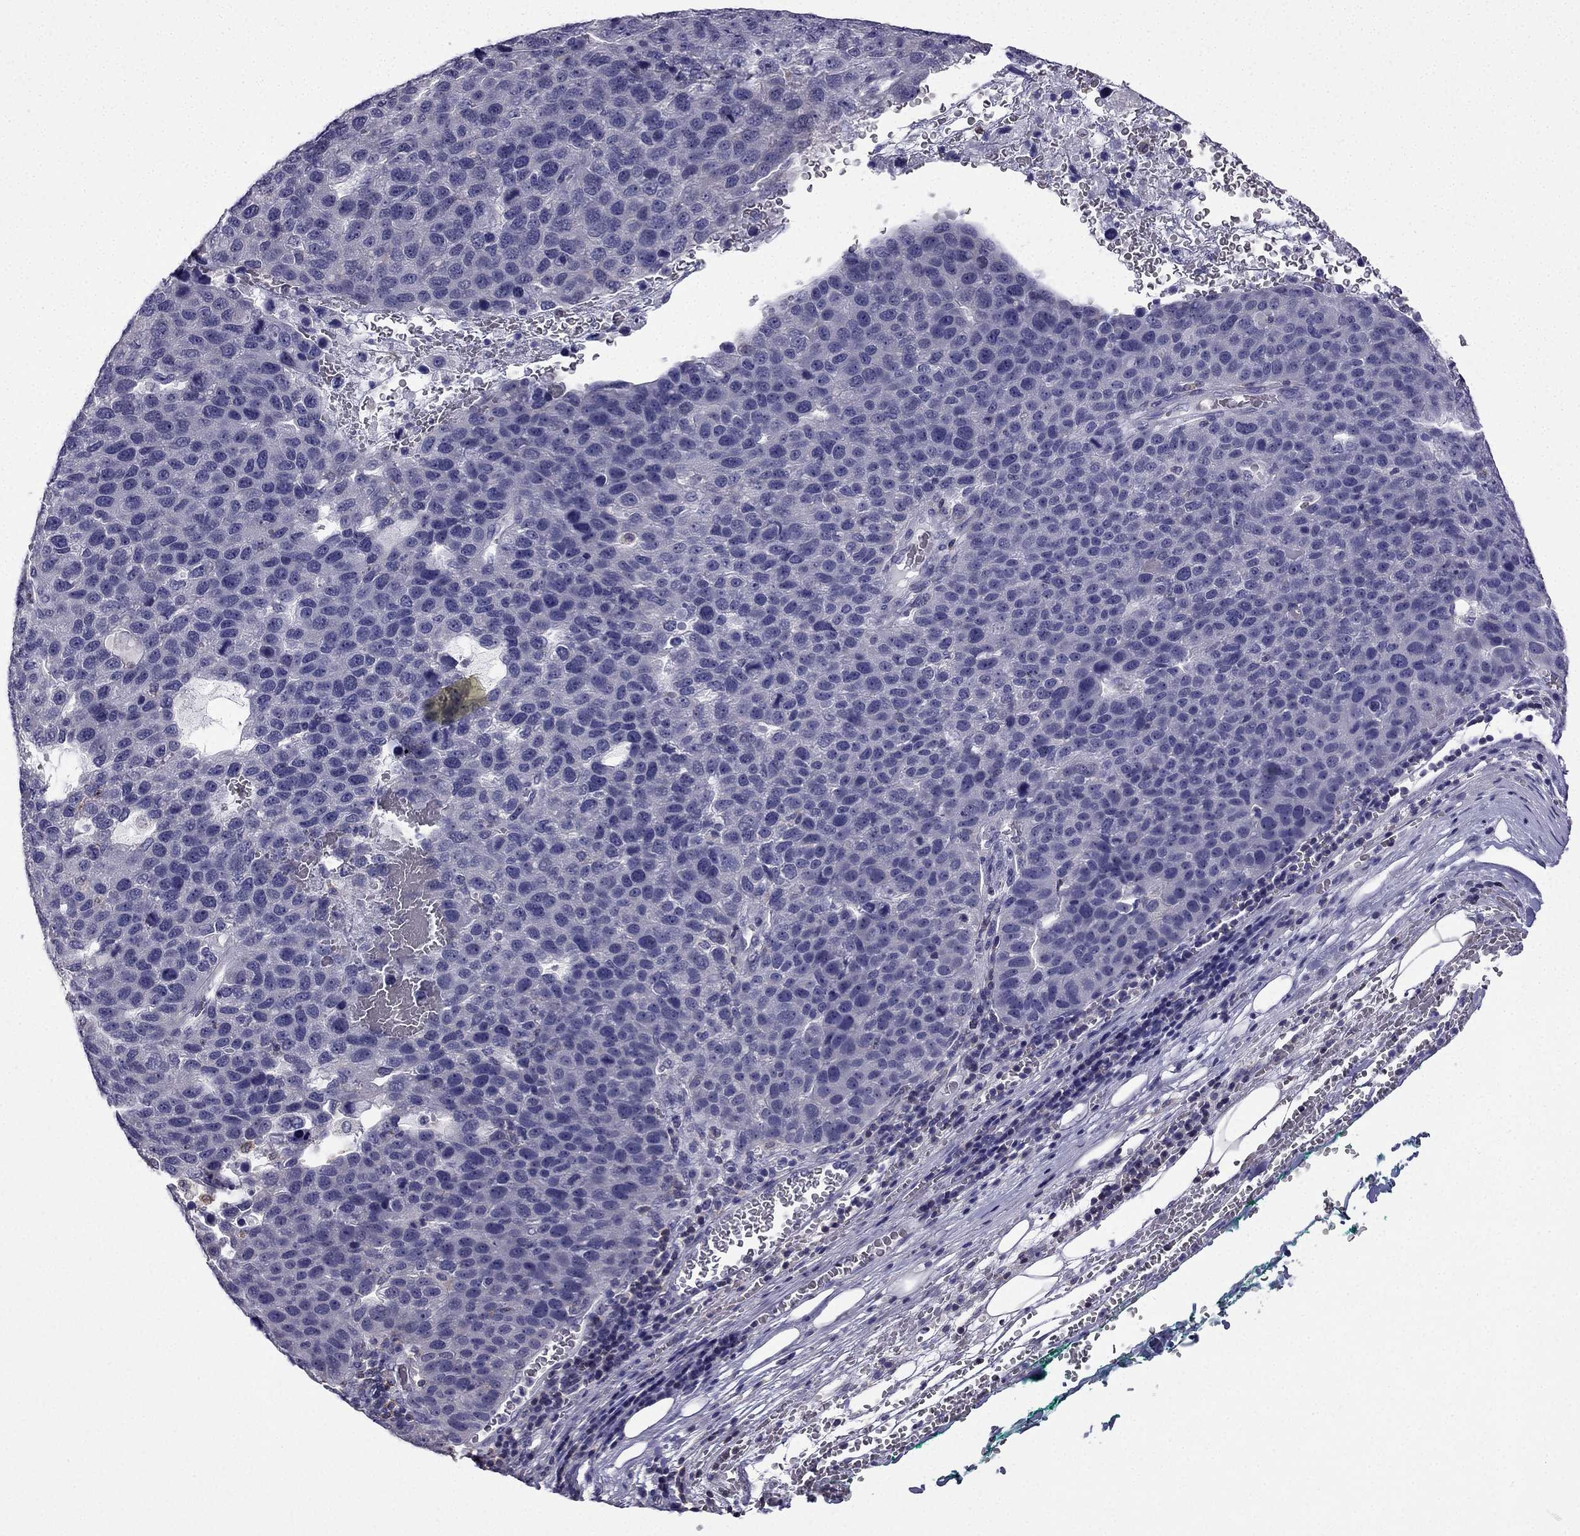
{"staining": {"intensity": "negative", "quantity": "none", "location": "none"}, "tissue": "pancreatic cancer", "cell_type": "Tumor cells", "image_type": "cancer", "snomed": [{"axis": "morphology", "description": "Adenocarcinoma, NOS"}, {"axis": "topography", "description": "Pancreas"}], "caption": "Tumor cells are negative for protein expression in human pancreatic adenocarcinoma.", "gene": "CCK", "patient": {"sex": "female", "age": 61}}